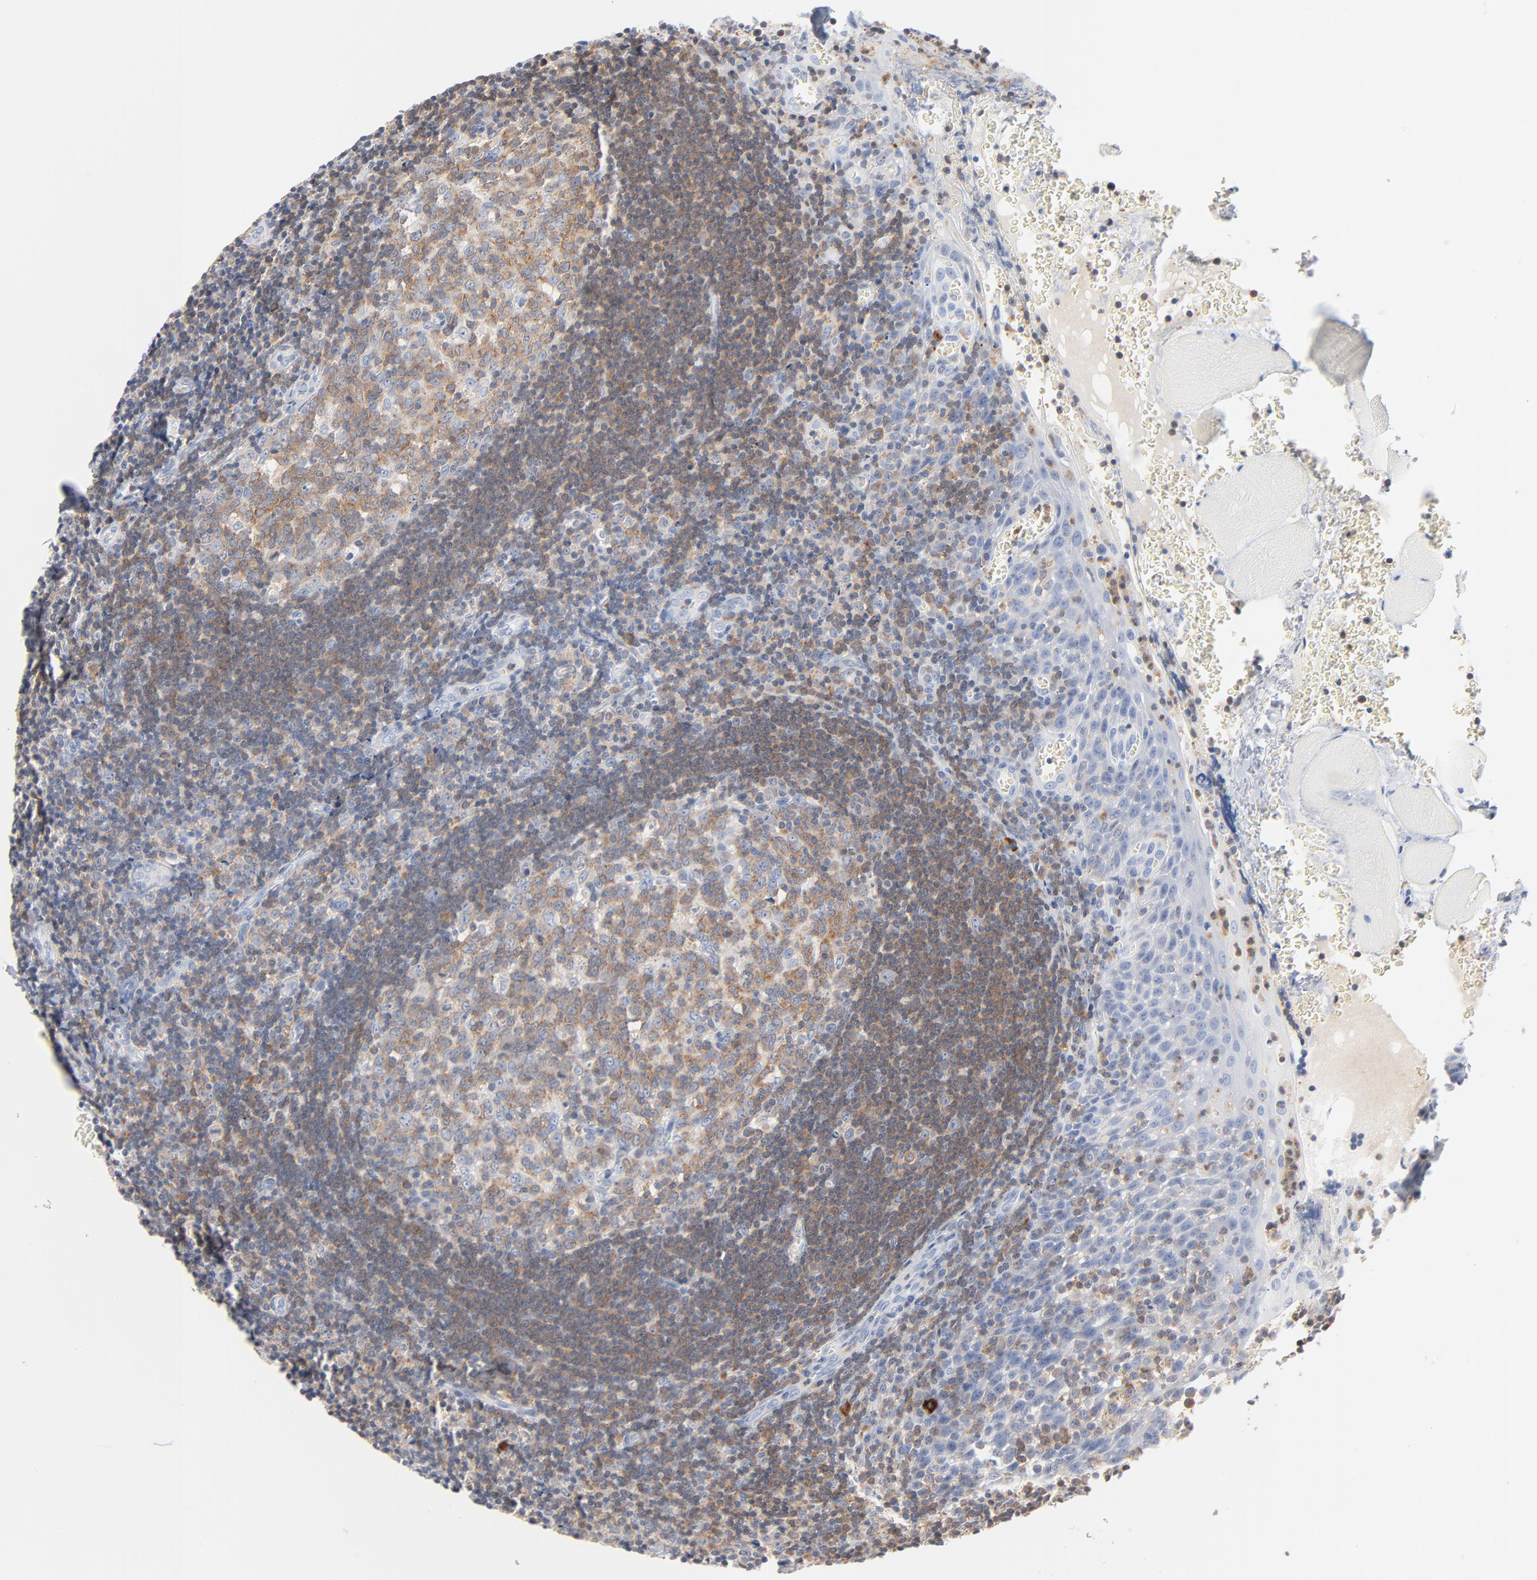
{"staining": {"intensity": "moderate", "quantity": ">75%", "location": "cytoplasmic/membranous"}, "tissue": "tonsil", "cell_type": "Germinal center cells", "image_type": "normal", "snomed": [{"axis": "morphology", "description": "Normal tissue, NOS"}, {"axis": "topography", "description": "Tonsil"}], "caption": "Tonsil stained with a brown dye displays moderate cytoplasmic/membranous positive expression in about >75% of germinal center cells.", "gene": "PTK2B", "patient": {"sex": "male", "age": 20}}